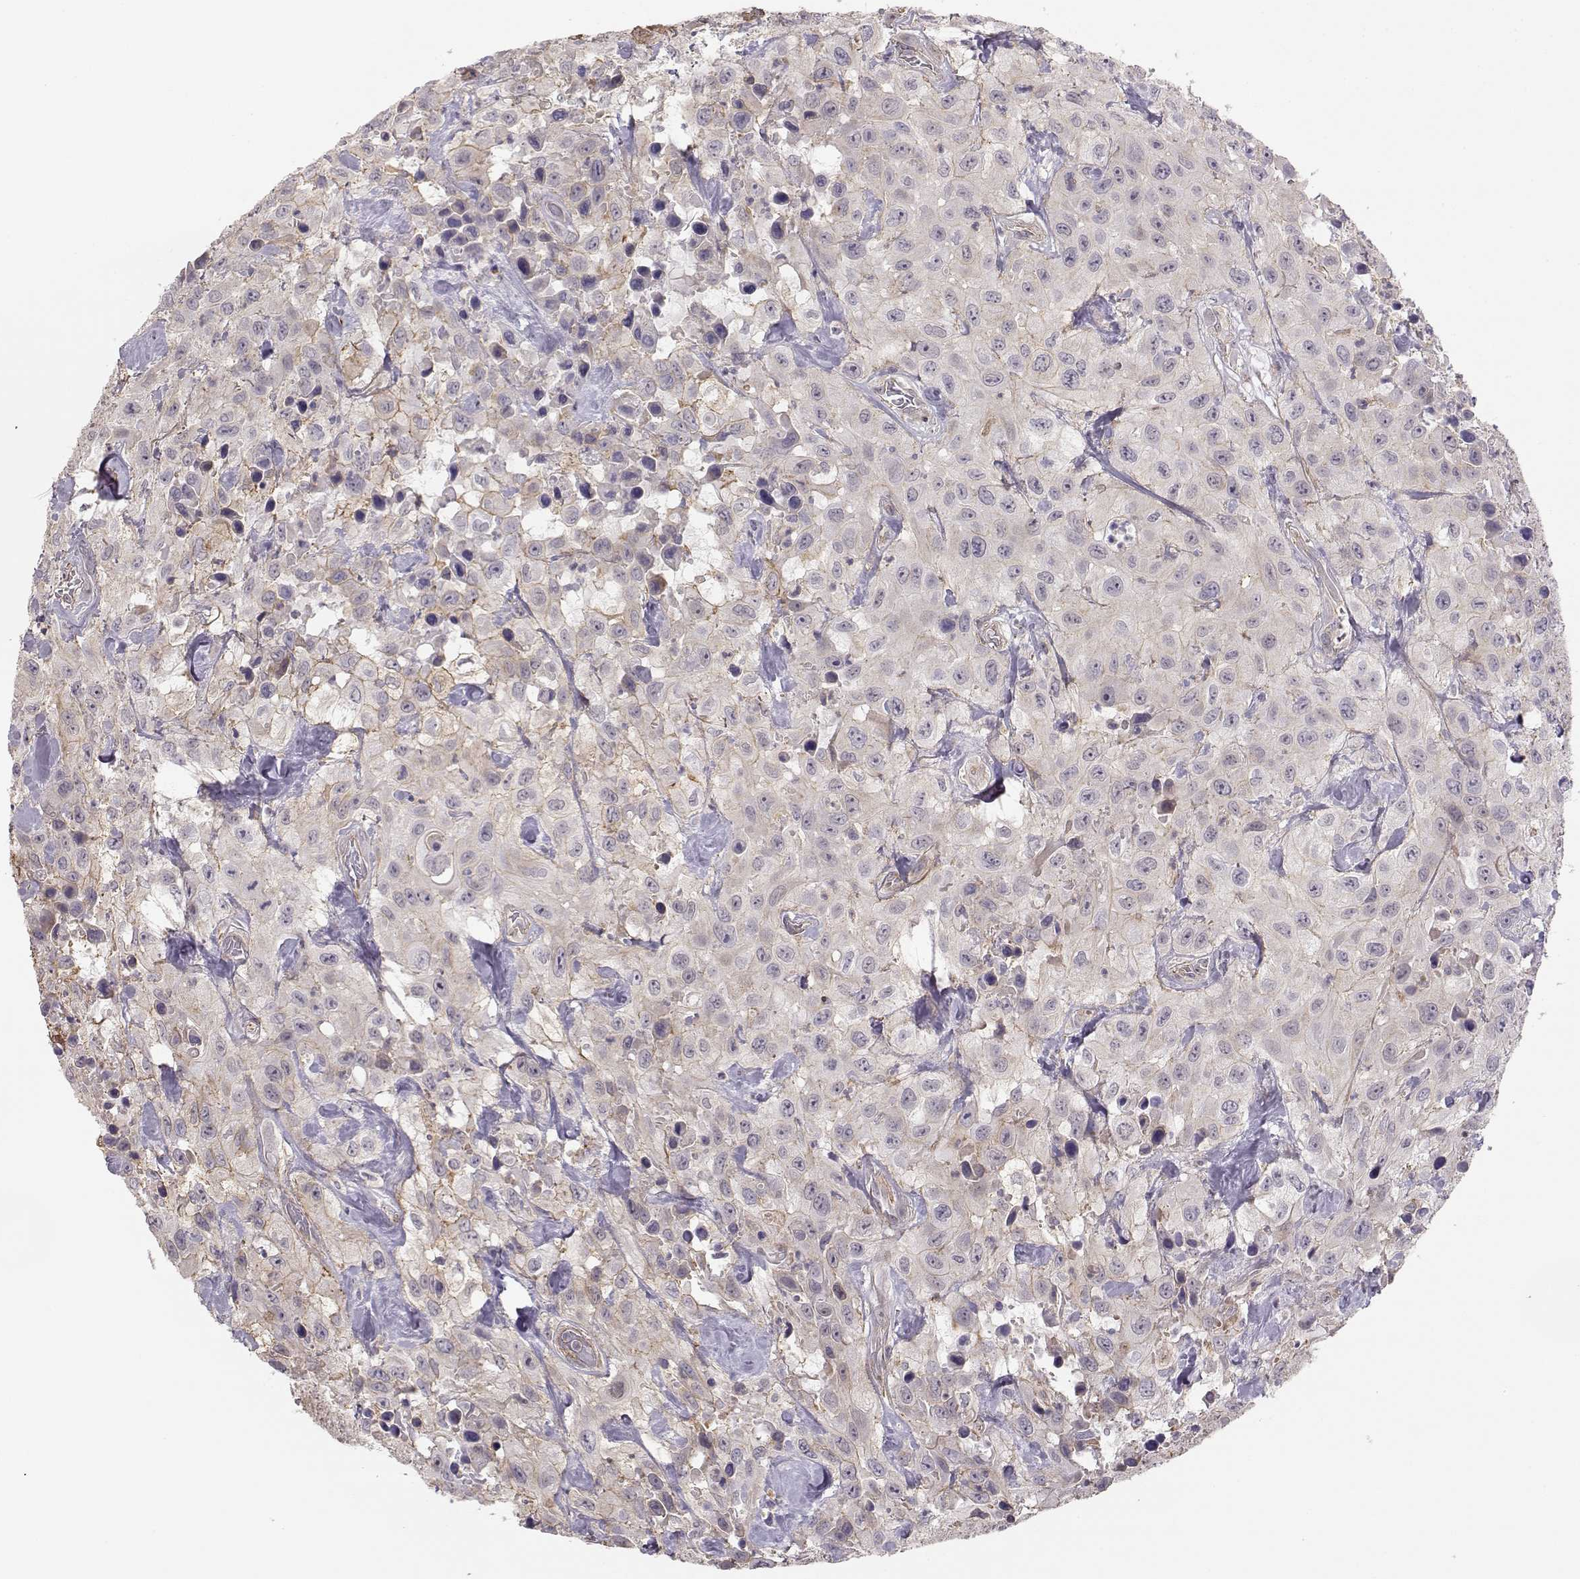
{"staining": {"intensity": "weak", "quantity": "<25%", "location": "cytoplasmic/membranous"}, "tissue": "urothelial cancer", "cell_type": "Tumor cells", "image_type": "cancer", "snomed": [{"axis": "morphology", "description": "Urothelial carcinoma, High grade"}, {"axis": "topography", "description": "Urinary bladder"}], "caption": "This is an IHC micrograph of human high-grade urothelial carcinoma. There is no positivity in tumor cells.", "gene": "DAPL1", "patient": {"sex": "male", "age": 79}}